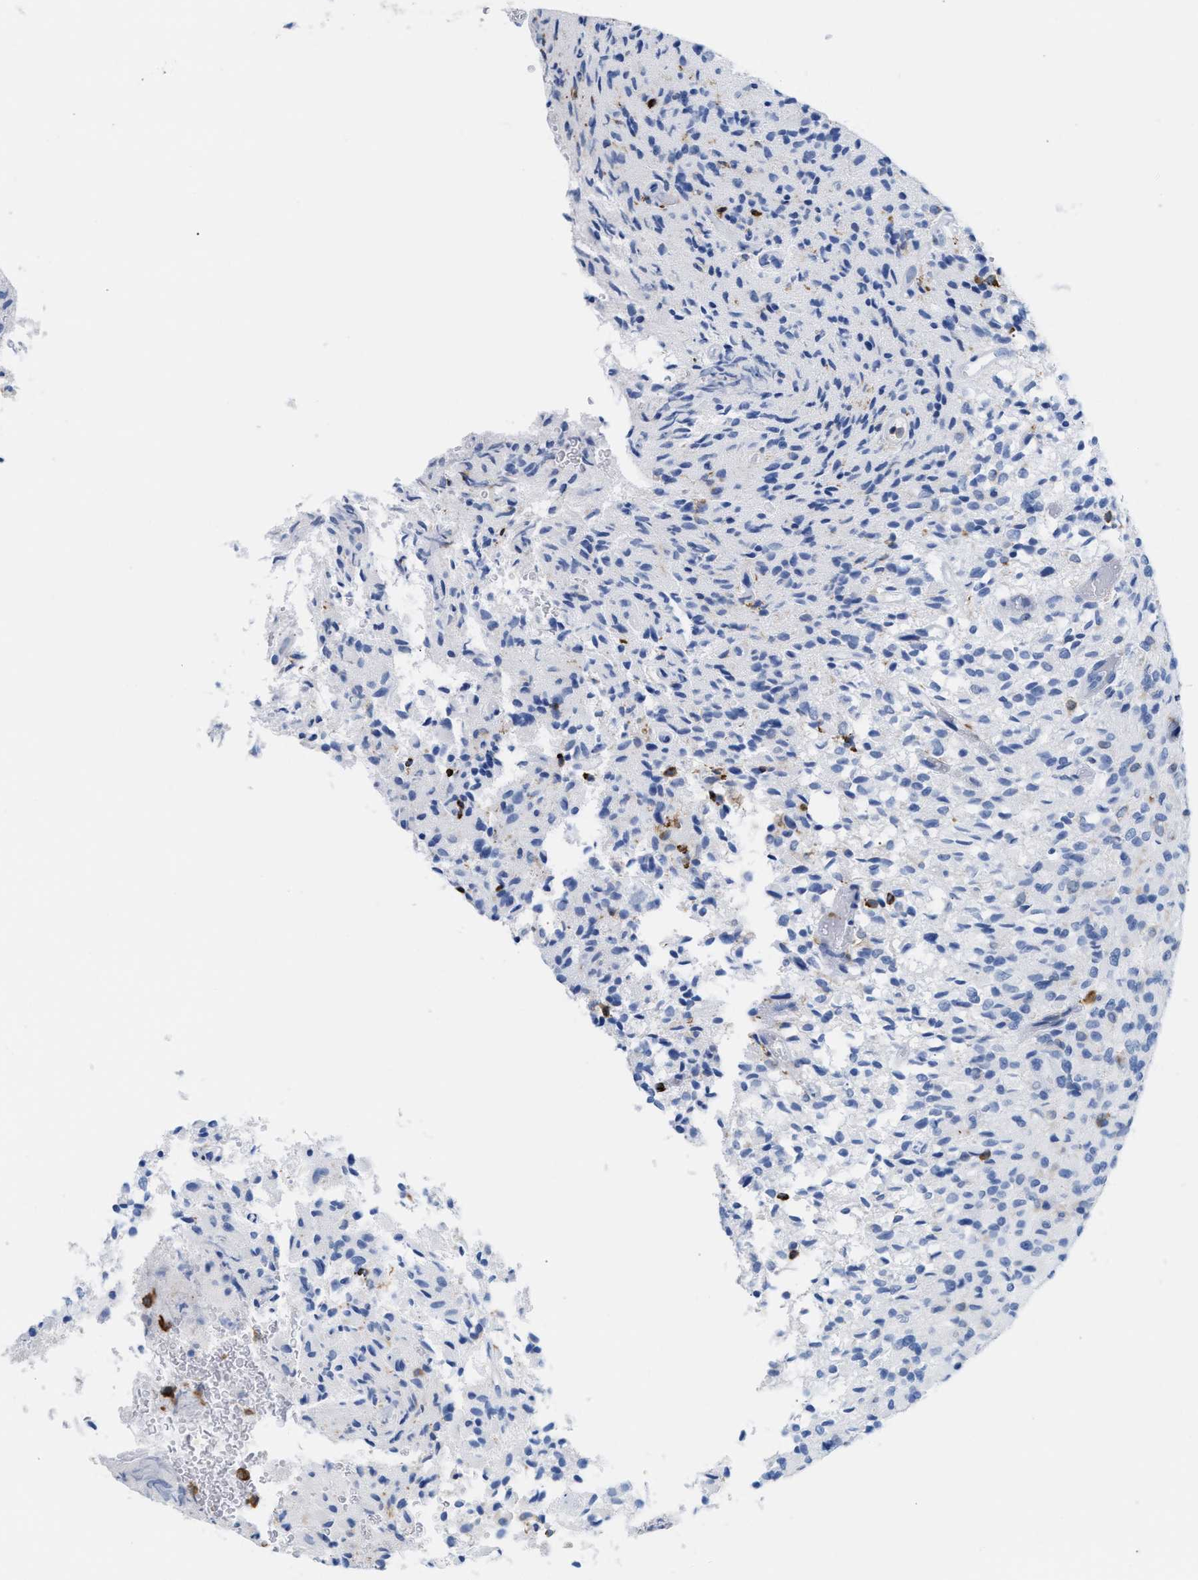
{"staining": {"intensity": "negative", "quantity": "none", "location": "none"}, "tissue": "glioma", "cell_type": "Tumor cells", "image_type": "cancer", "snomed": [{"axis": "morphology", "description": "Glioma, malignant, High grade"}, {"axis": "topography", "description": "Brain"}], "caption": "High power microscopy micrograph of an immunohistochemistry photomicrograph of glioma, revealing no significant positivity in tumor cells.", "gene": "LCP1", "patient": {"sex": "male", "age": 71}}